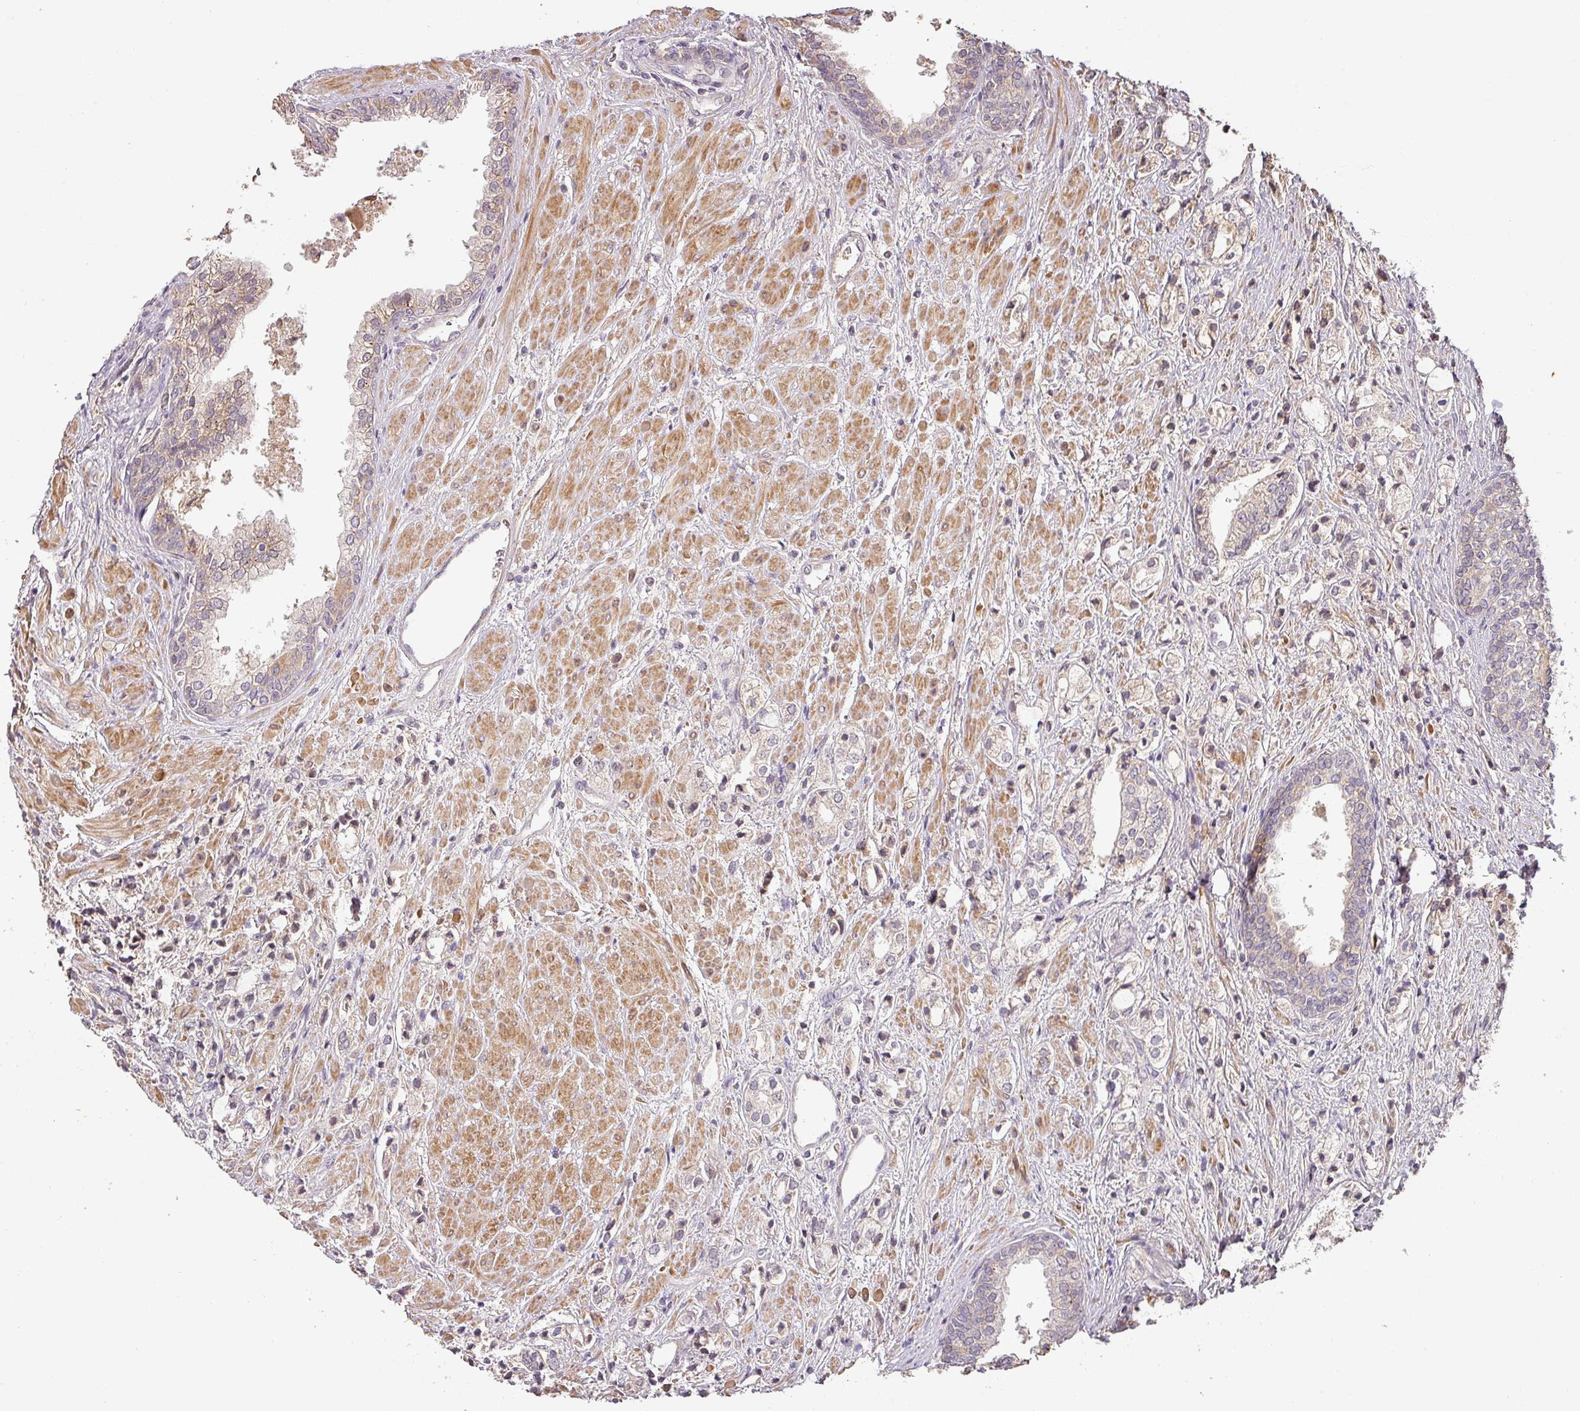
{"staining": {"intensity": "weak", "quantity": "<25%", "location": "nuclear"}, "tissue": "prostate cancer", "cell_type": "Tumor cells", "image_type": "cancer", "snomed": [{"axis": "morphology", "description": "Adenocarcinoma, High grade"}, {"axis": "topography", "description": "Prostate"}], "caption": "A histopathology image of high-grade adenocarcinoma (prostate) stained for a protein reveals no brown staining in tumor cells.", "gene": "BPIFB3", "patient": {"sex": "male", "age": 50}}